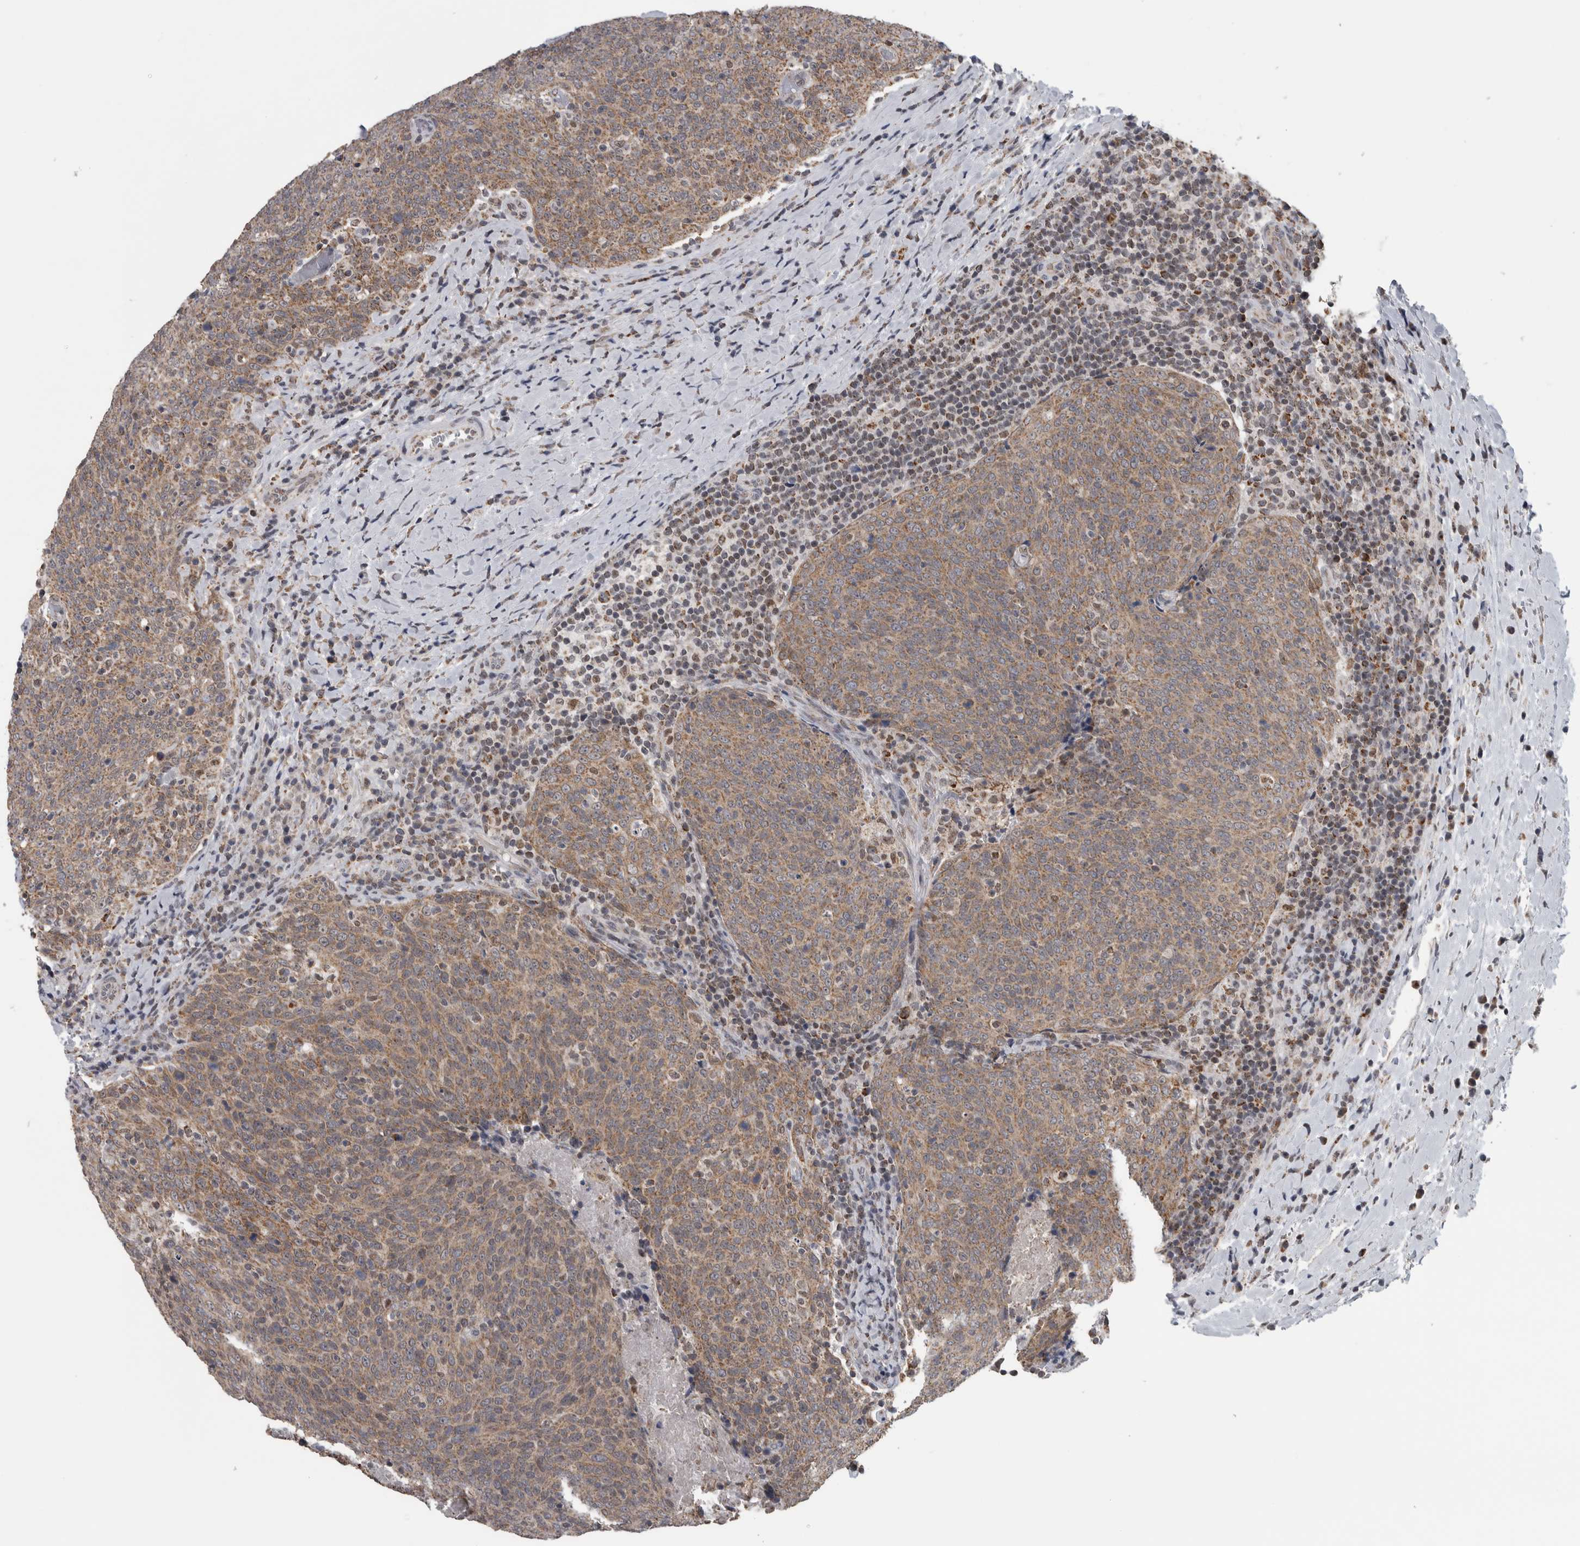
{"staining": {"intensity": "moderate", "quantity": ">75%", "location": "cytoplasmic/membranous"}, "tissue": "head and neck cancer", "cell_type": "Tumor cells", "image_type": "cancer", "snomed": [{"axis": "morphology", "description": "Squamous cell carcinoma, NOS"}, {"axis": "morphology", "description": "Squamous cell carcinoma, metastatic, NOS"}, {"axis": "topography", "description": "Lymph node"}, {"axis": "topography", "description": "Head-Neck"}], "caption": "Moderate cytoplasmic/membranous protein positivity is present in about >75% of tumor cells in metastatic squamous cell carcinoma (head and neck).", "gene": "OR2K2", "patient": {"sex": "male", "age": 62}}